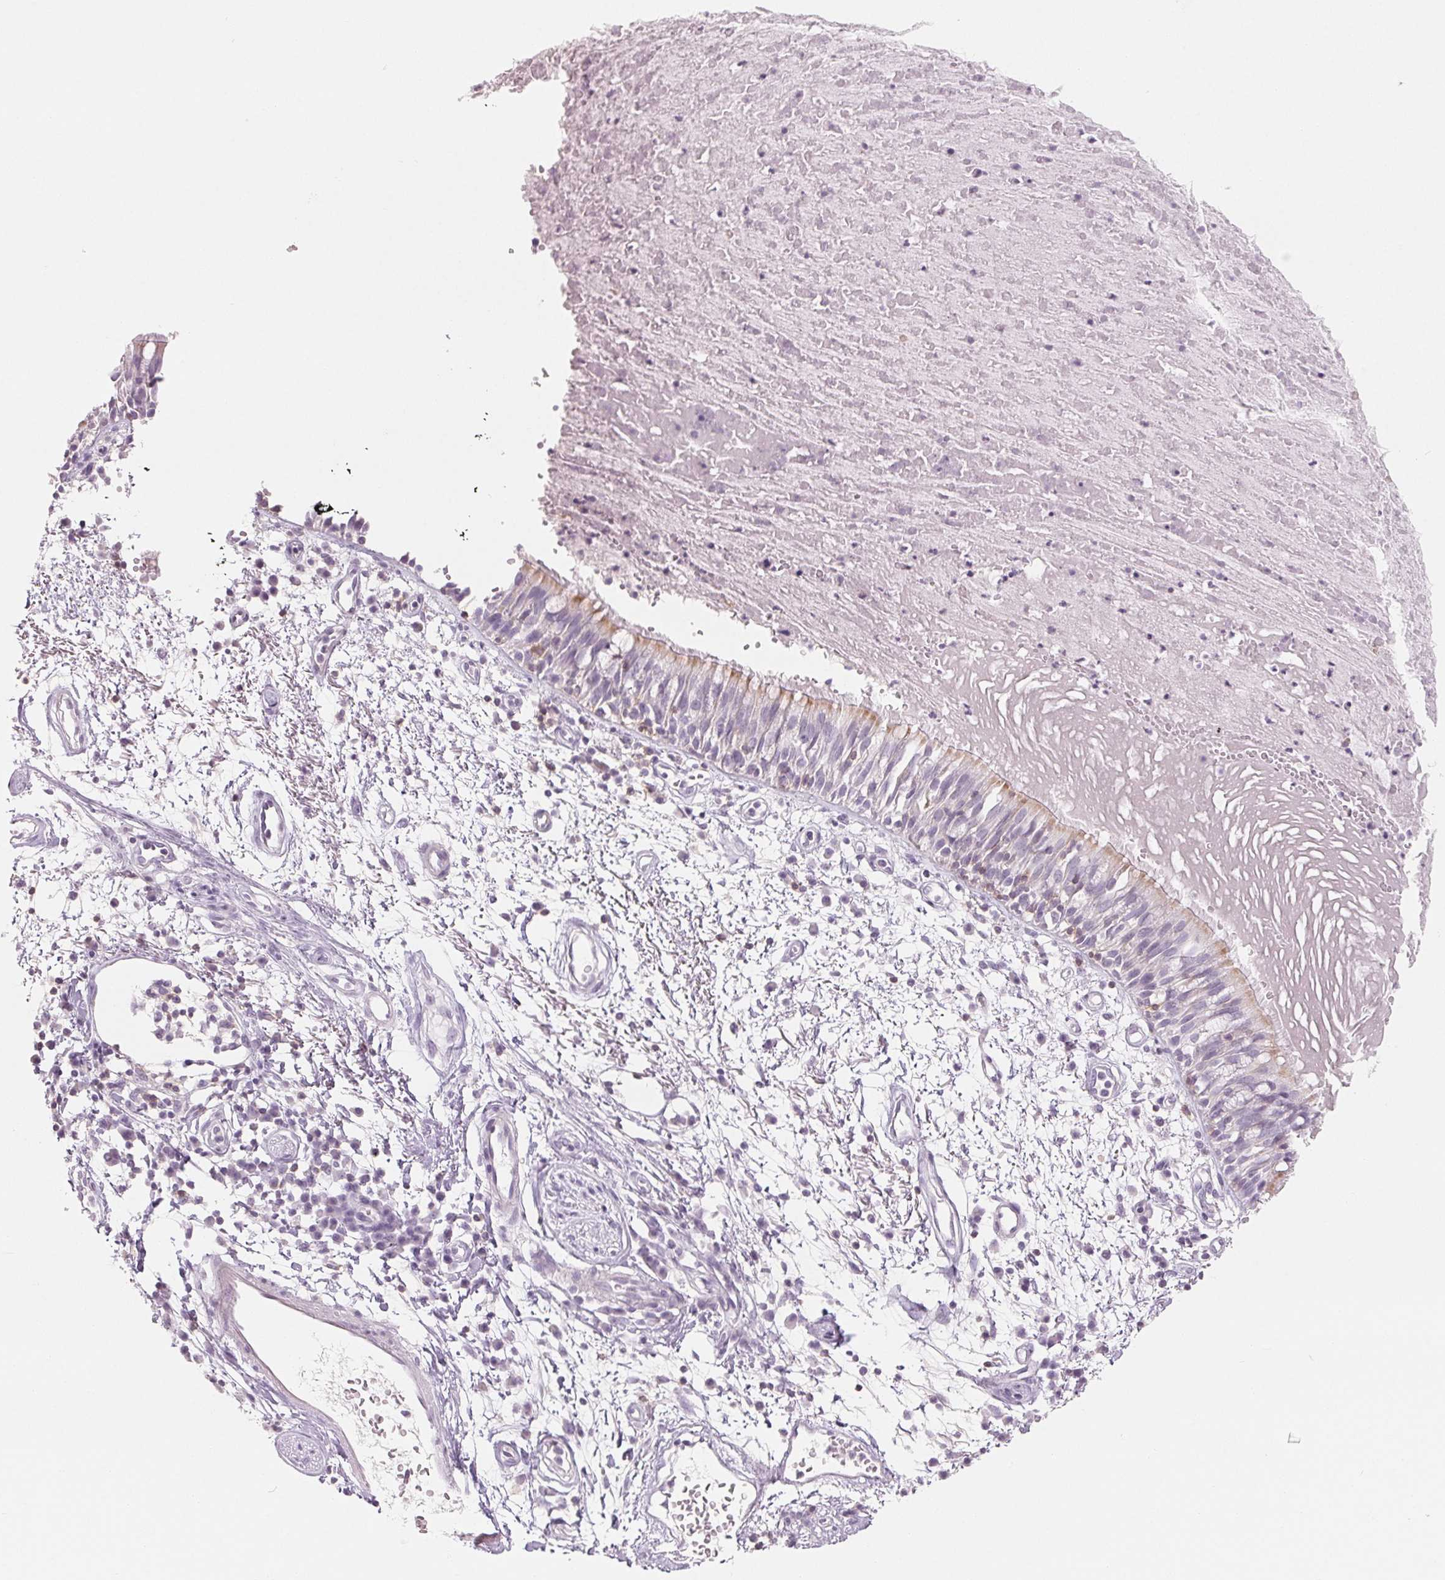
{"staining": {"intensity": "weak", "quantity": "25%-75%", "location": "cytoplasmic/membranous"}, "tissue": "bronchus", "cell_type": "Respiratory epithelial cells", "image_type": "normal", "snomed": [{"axis": "morphology", "description": "Normal tissue, NOS"}, {"axis": "morphology", "description": "Squamous cell carcinoma, NOS"}, {"axis": "topography", "description": "Cartilage tissue"}, {"axis": "topography", "description": "Bronchus"}, {"axis": "topography", "description": "Lung"}], "caption": "Brown immunohistochemical staining in unremarkable human bronchus displays weak cytoplasmic/membranous expression in about 25%-75% of respiratory epithelial cells. The protein of interest is shown in brown color, while the nuclei are stained blue.", "gene": "CD69", "patient": {"sex": "male", "age": 66}}